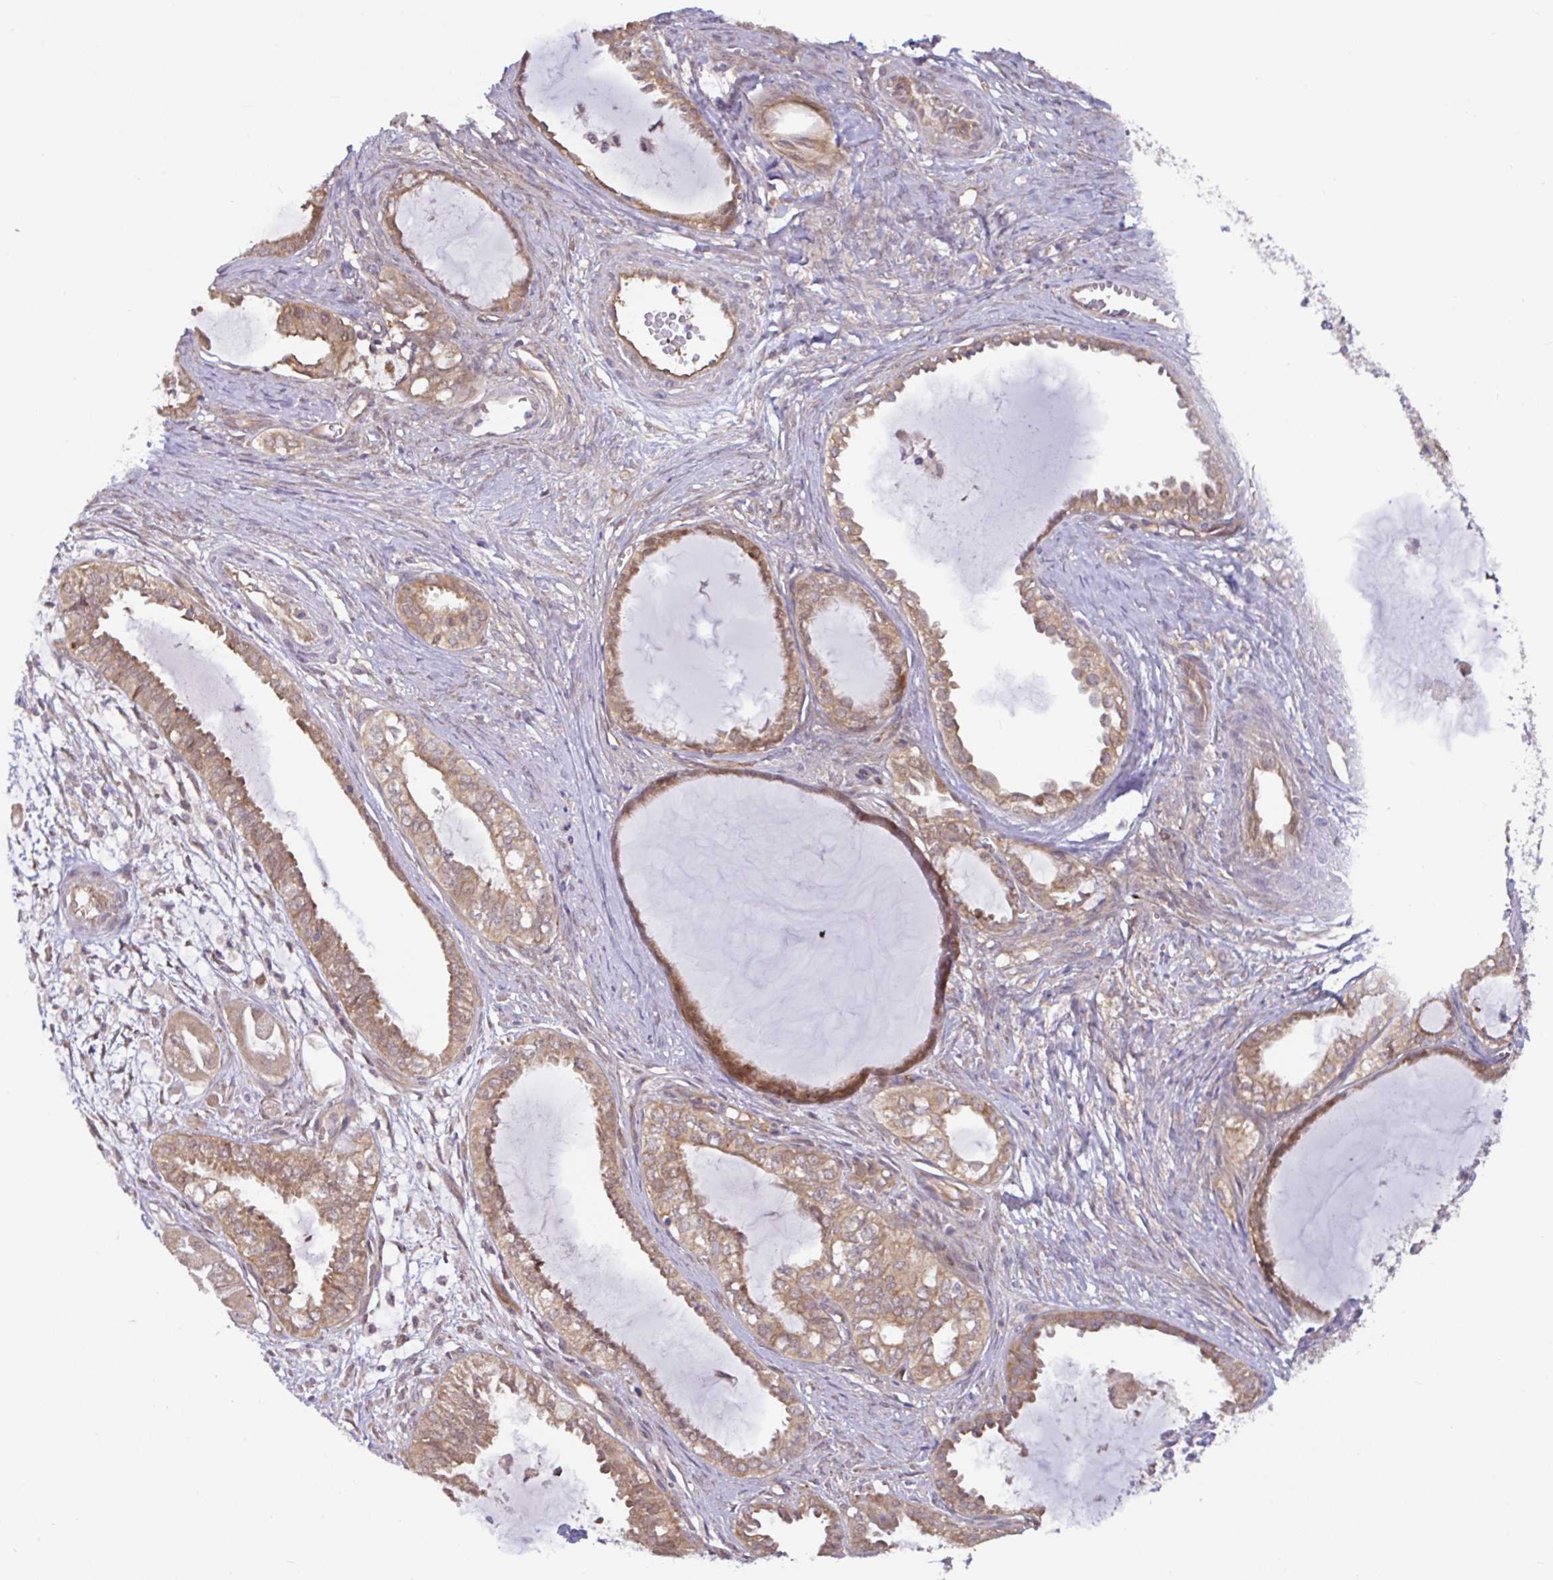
{"staining": {"intensity": "moderate", "quantity": ">75%", "location": "cytoplasmic/membranous"}, "tissue": "ovarian cancer", "cell_type": "Tumor cells", "image_type": "cancer", "snomed": [{"axis": "morphology", "description": "Carcinoma, NOS"}, {"axis": "morphology", "description": "Carcinoma, endometroid"}, {"axis": "topography", "description": "Ovary"}], "caption": "This is a micrograph of immunohistochemistry staining of ovarian endometroid carcinoma, which shows moderate positivity in the cytoplasmic/membranous of tumor cells.", "gene": "DLEU7", "patient": {"sex": "female", "age": 50}}